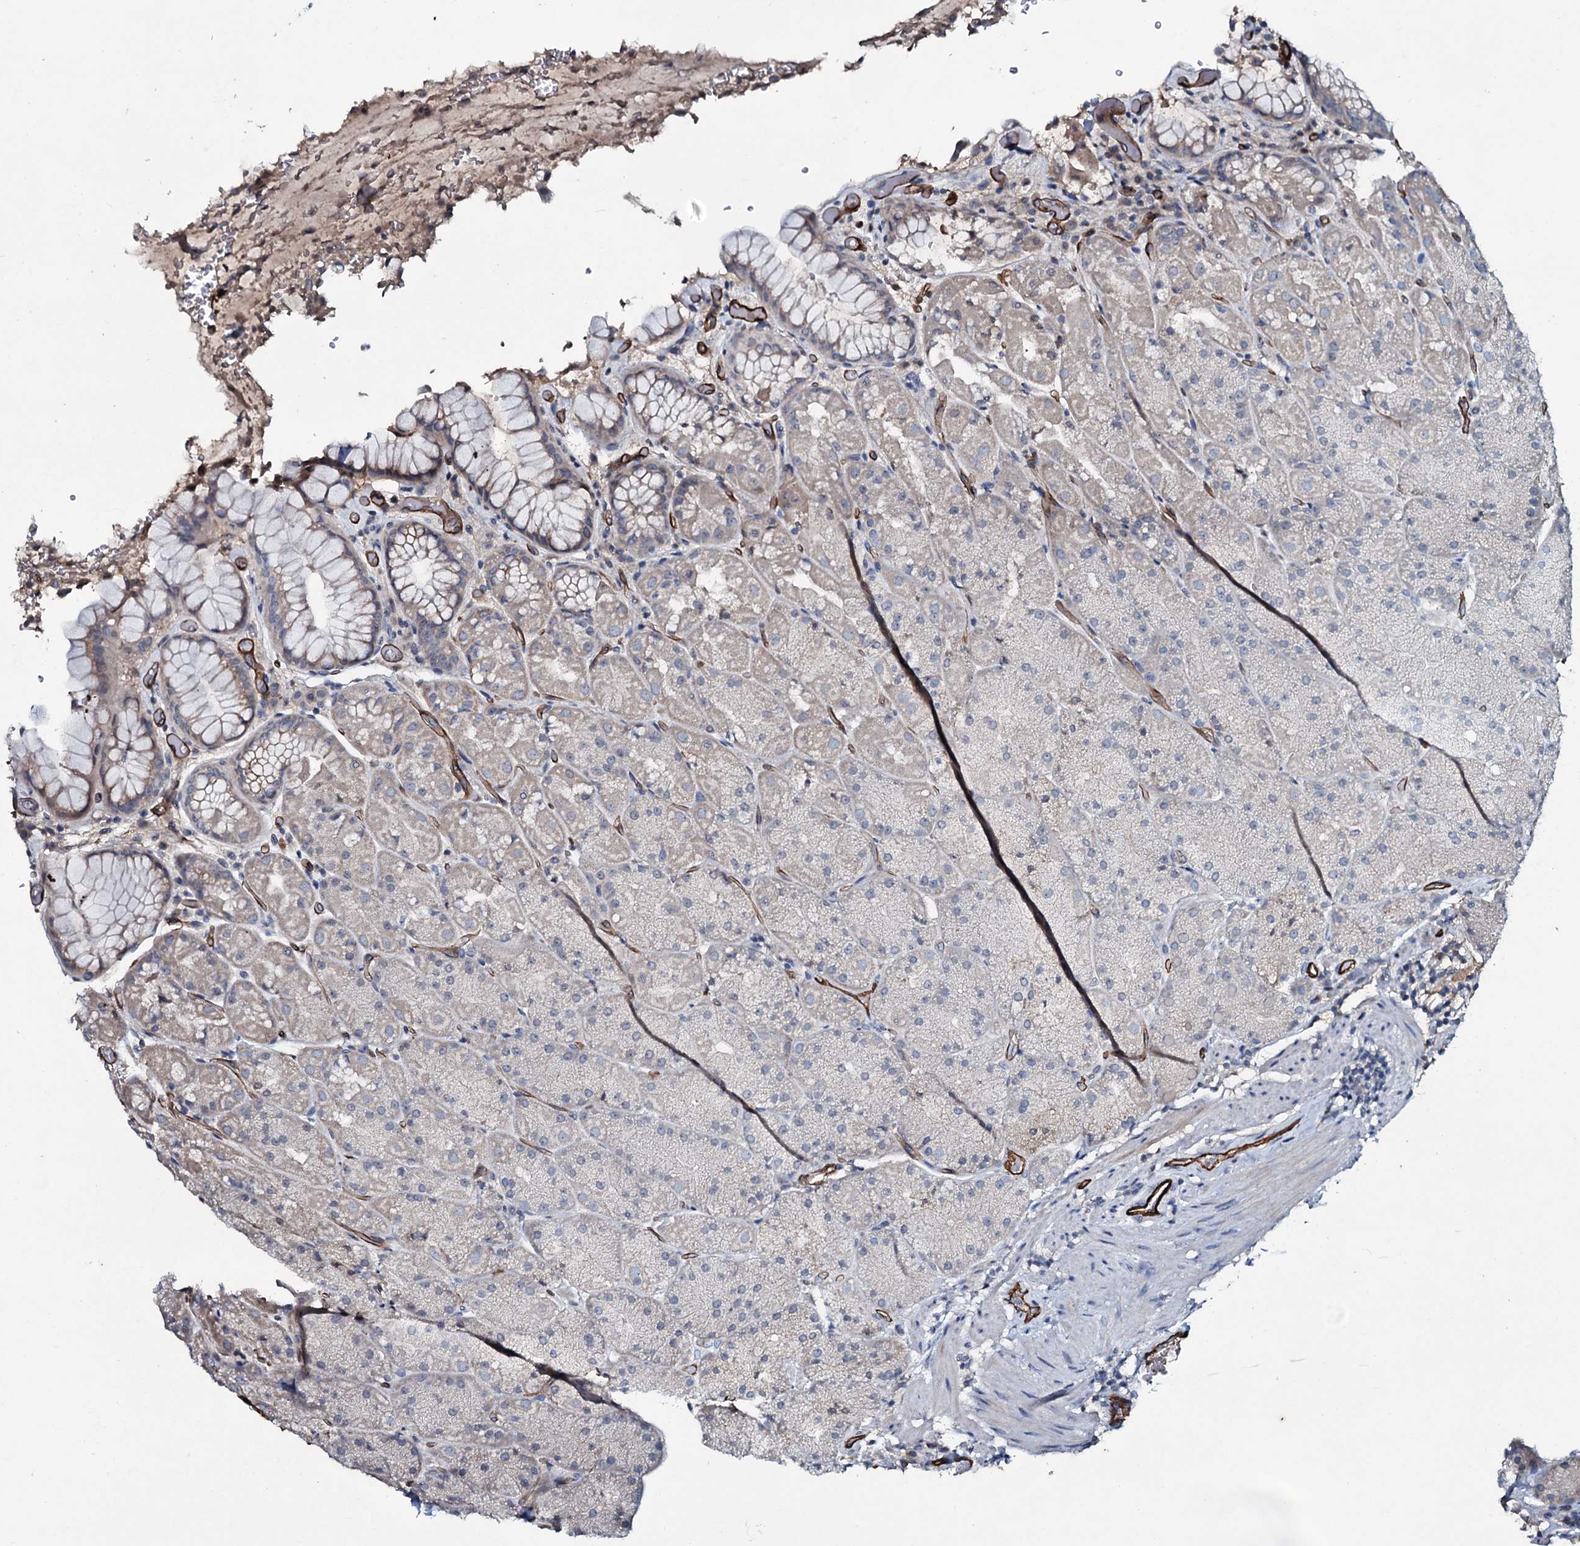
{"staining": {"intensity": "weak", "quantity": "25%-75%", "location": "cytoplasmic/membranous,nuclear"}, "tissue": "stomach", "cell_type": "Glandular cells", "image_type": "normal", "snomed": [{"axis": "morphology", "description": "Normal tissue, NOS"}, {"axis": "topography", "description": "Stomach, upper"}, {"axis": "topography", "description": "Stomach, lower"}], "caption": "Immunohistochemical staining of benign stomach demonstrates weak cytoplasmic/membranous,nuclear protein positivity in about 25%-75% of glandular cells.", "gene": "CLEC14A", "patient": {"sex": "male", "age": 67}}